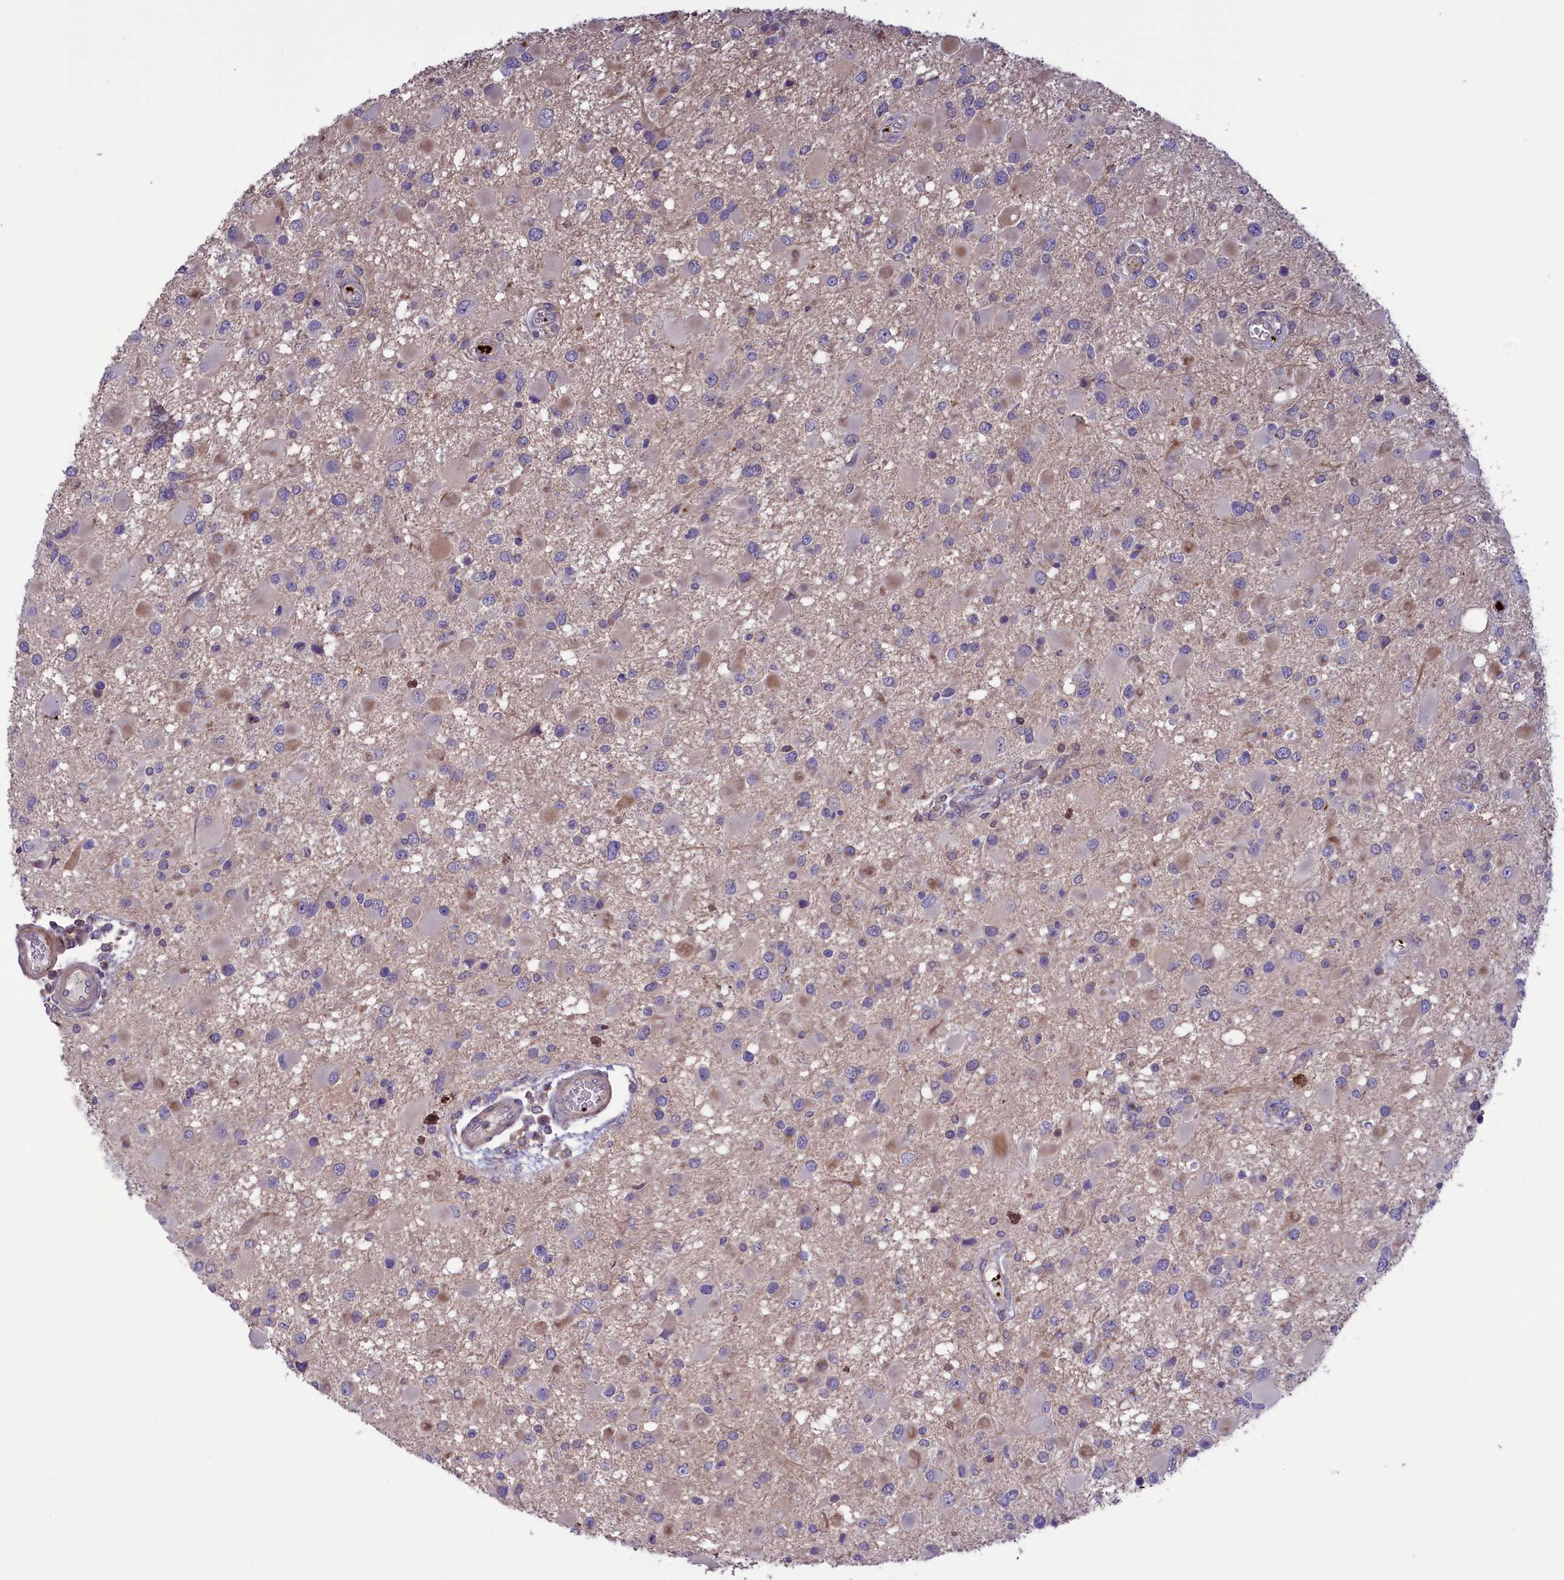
{"staining": {"intensity": "weak", "quantity": "<25%", "location": "cytoplasmic/membranous"}, "tissue": "glioma", "cell_type": "Tumor cells", "image_type": "cancer", "snomed": [{"axis": "morphology", "description": "Glioma, malignant, High grade"}, {"axis": "topography", "description": "Brain"}], "caption": "DAB immunohistochemical staining of glioma displays no significant staining in tumor cells.", "gene": "HEATR3", "patient": {"sex": "male", "age": 53}}